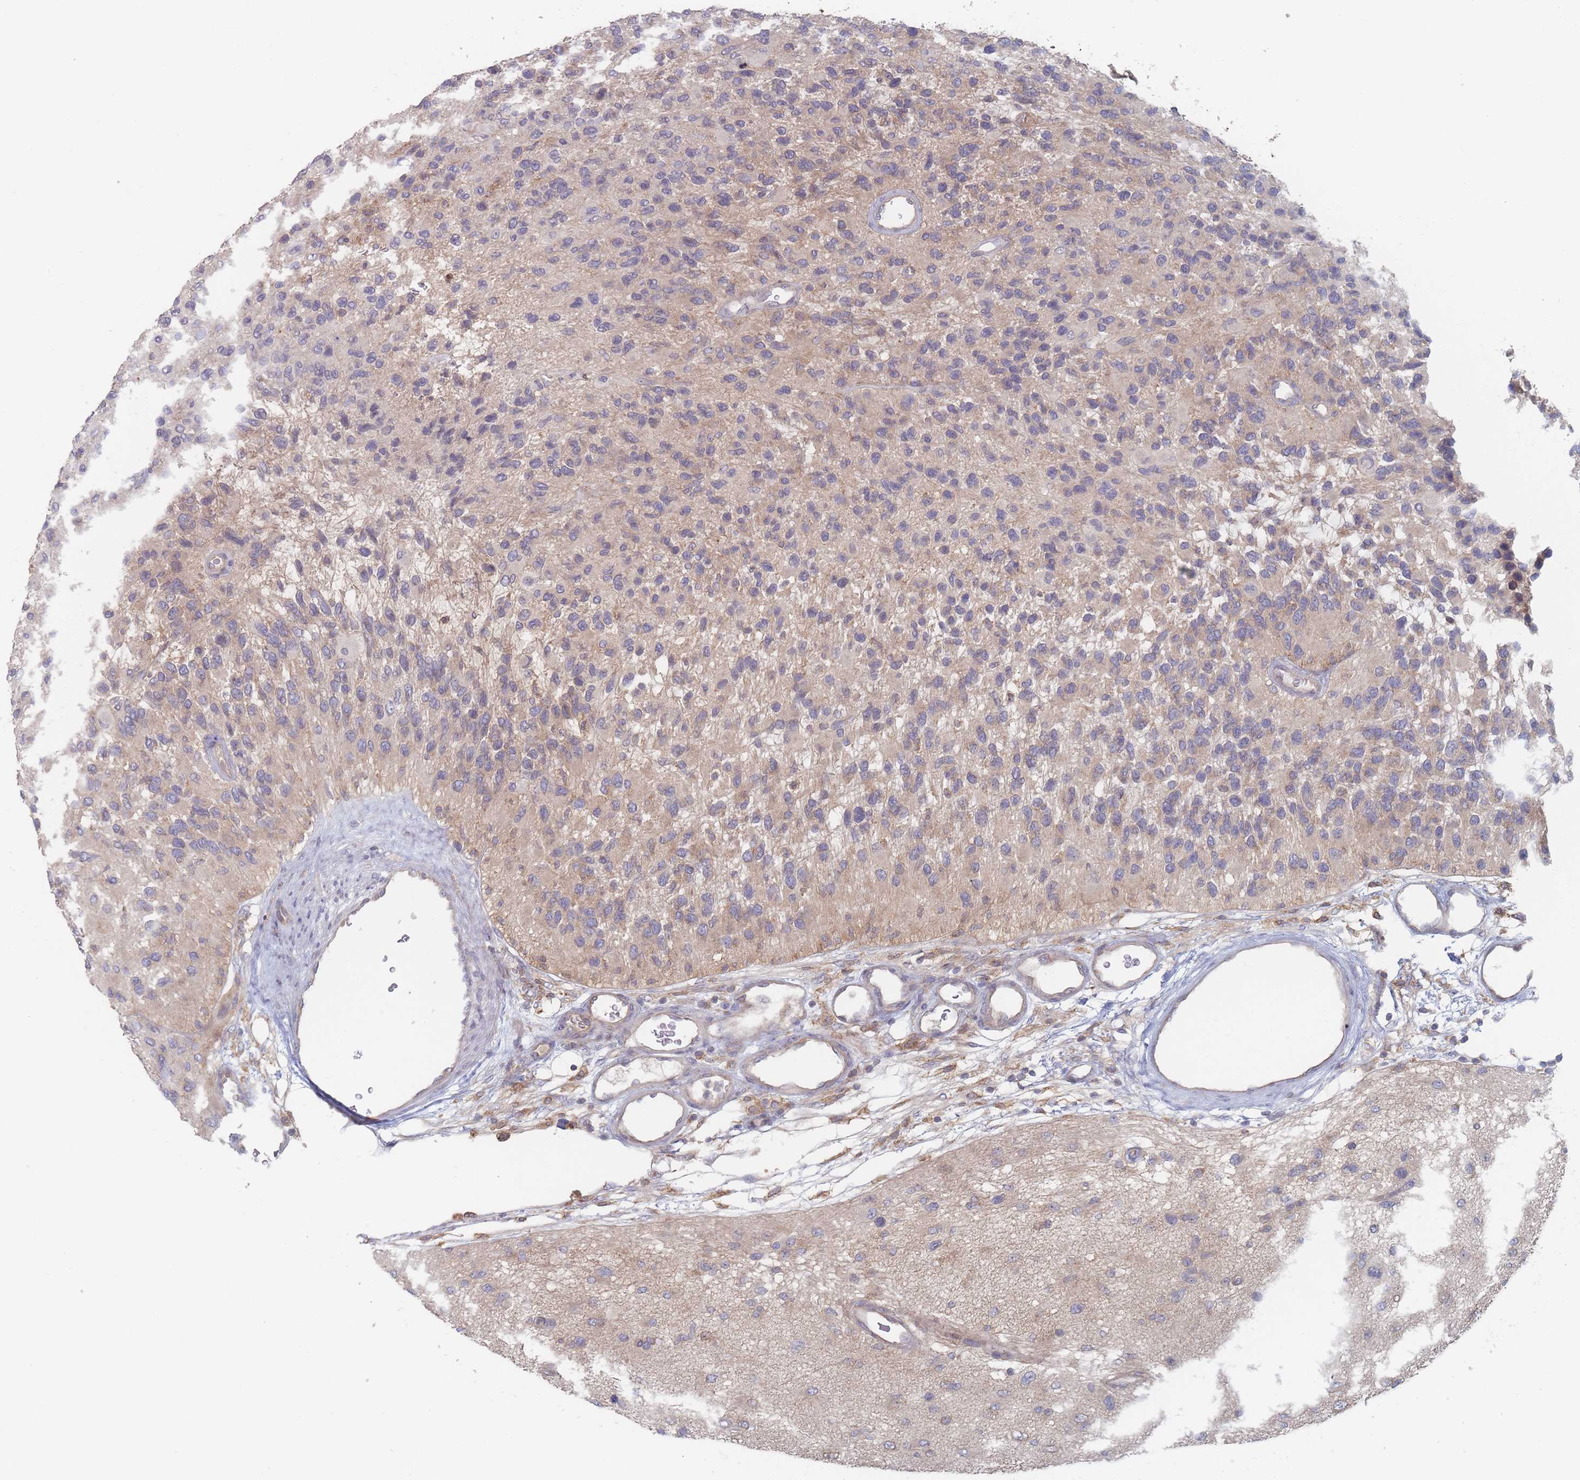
{"staining": {"intensity": "weak", "quantity": "25%-75%", "location": "cytoplasmic/membranous"}, "tissue": "glioma", "cell_type": "Tumor cells", "image_type": "cancer", "snomed": [{"axis": "morphology", "description": "Glioma, malignant, High grade"}, {"axis": "topography", "description": "Brain"}], "caption": "Protein staining reveals weak cytoplasmic/membranous positivity in approximately 25%-75% of tumor cells in malignant high-grade glioma. The staining was performed using DAB (3,3'-diaminobenzidine), with brown indicating positive protein expression. Nuclei are stained blue with hematoxylin.", "gene": "EFCC1", "patient": {"sex": "male", "age": 77}}